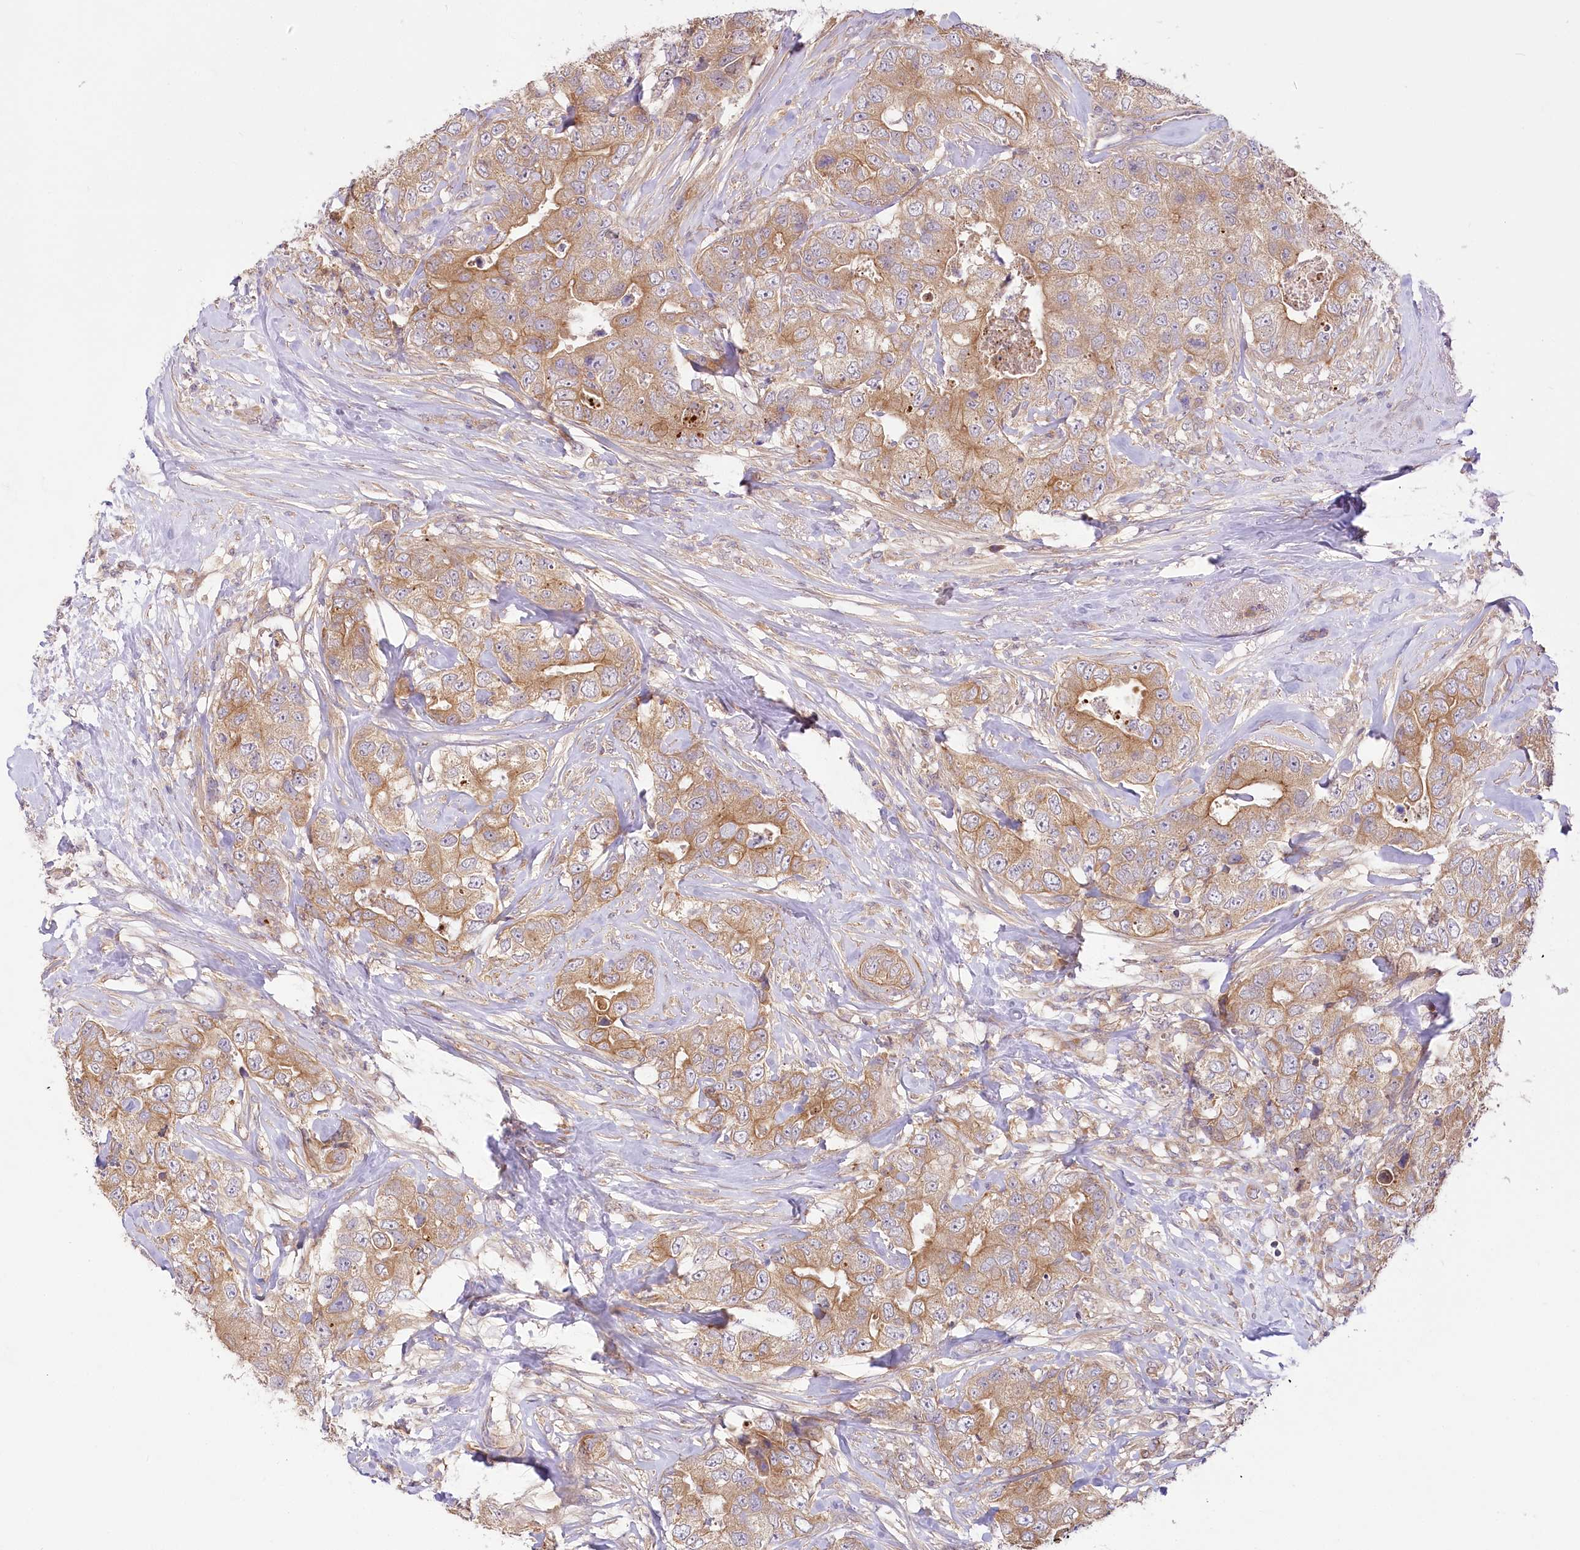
{"staining": {"intensity": "moderate", "quantity": ">75%", "location": "cytoplasmic/membranous"}, "tissue": "breast cancer", "cell_type": "Tumor cells", "image_type": "cancer", "snomed": [{"axis": "morphology", "description": "Duct carcinoma"}, {"axis": "topography", "description": "Breast"}], "caption": "The immunohistochemical stain highlights moderate cytoplasmic/membranous staining in tumor cells of breast infiltrating ductal carcinoma tissue.", "gene": "PYROXD1", "patient": {"sex": "female", "age": 62}}